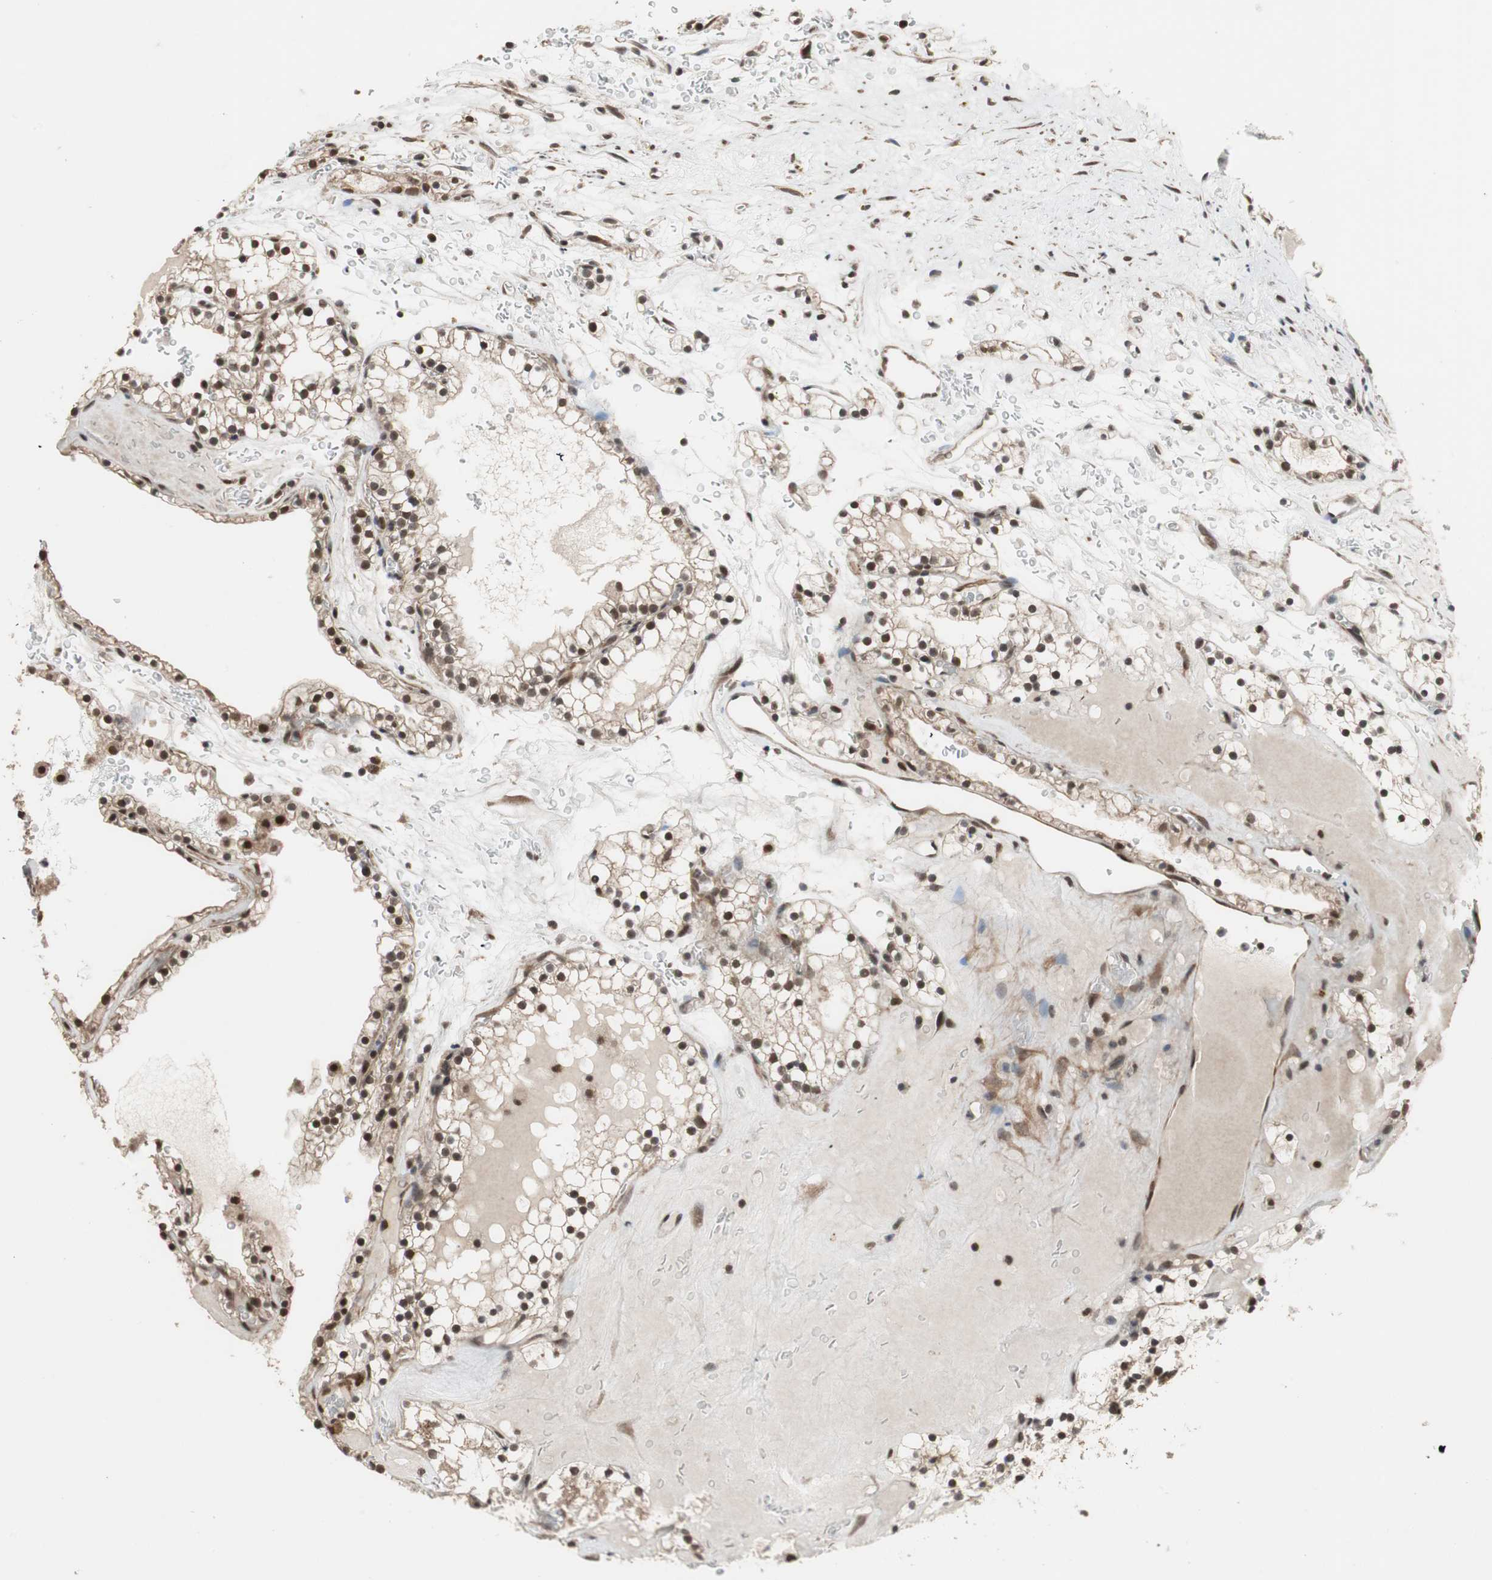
{"staining": {"intensity": "moderate", "quantity": ">75%", "location": "nuclear"}, "tissue": "renal cancer", "cell_type": "Tumor cells", "image_type": "cancer", "snomed": [{"axis": "morphology", "description": "Adenocarcinoma, NOS"}, {"axis": "topography", "description": "Kidney"}], "caption": "Renal adenocarcinoma stained with DAB (3,3'-diaminobenzidine) IHC displays medium levels of moderate nuclear staining in approximately >75% of tumor cells.", "gene": "DRAP1", "patient": {"sex": "female", "age": 41}}